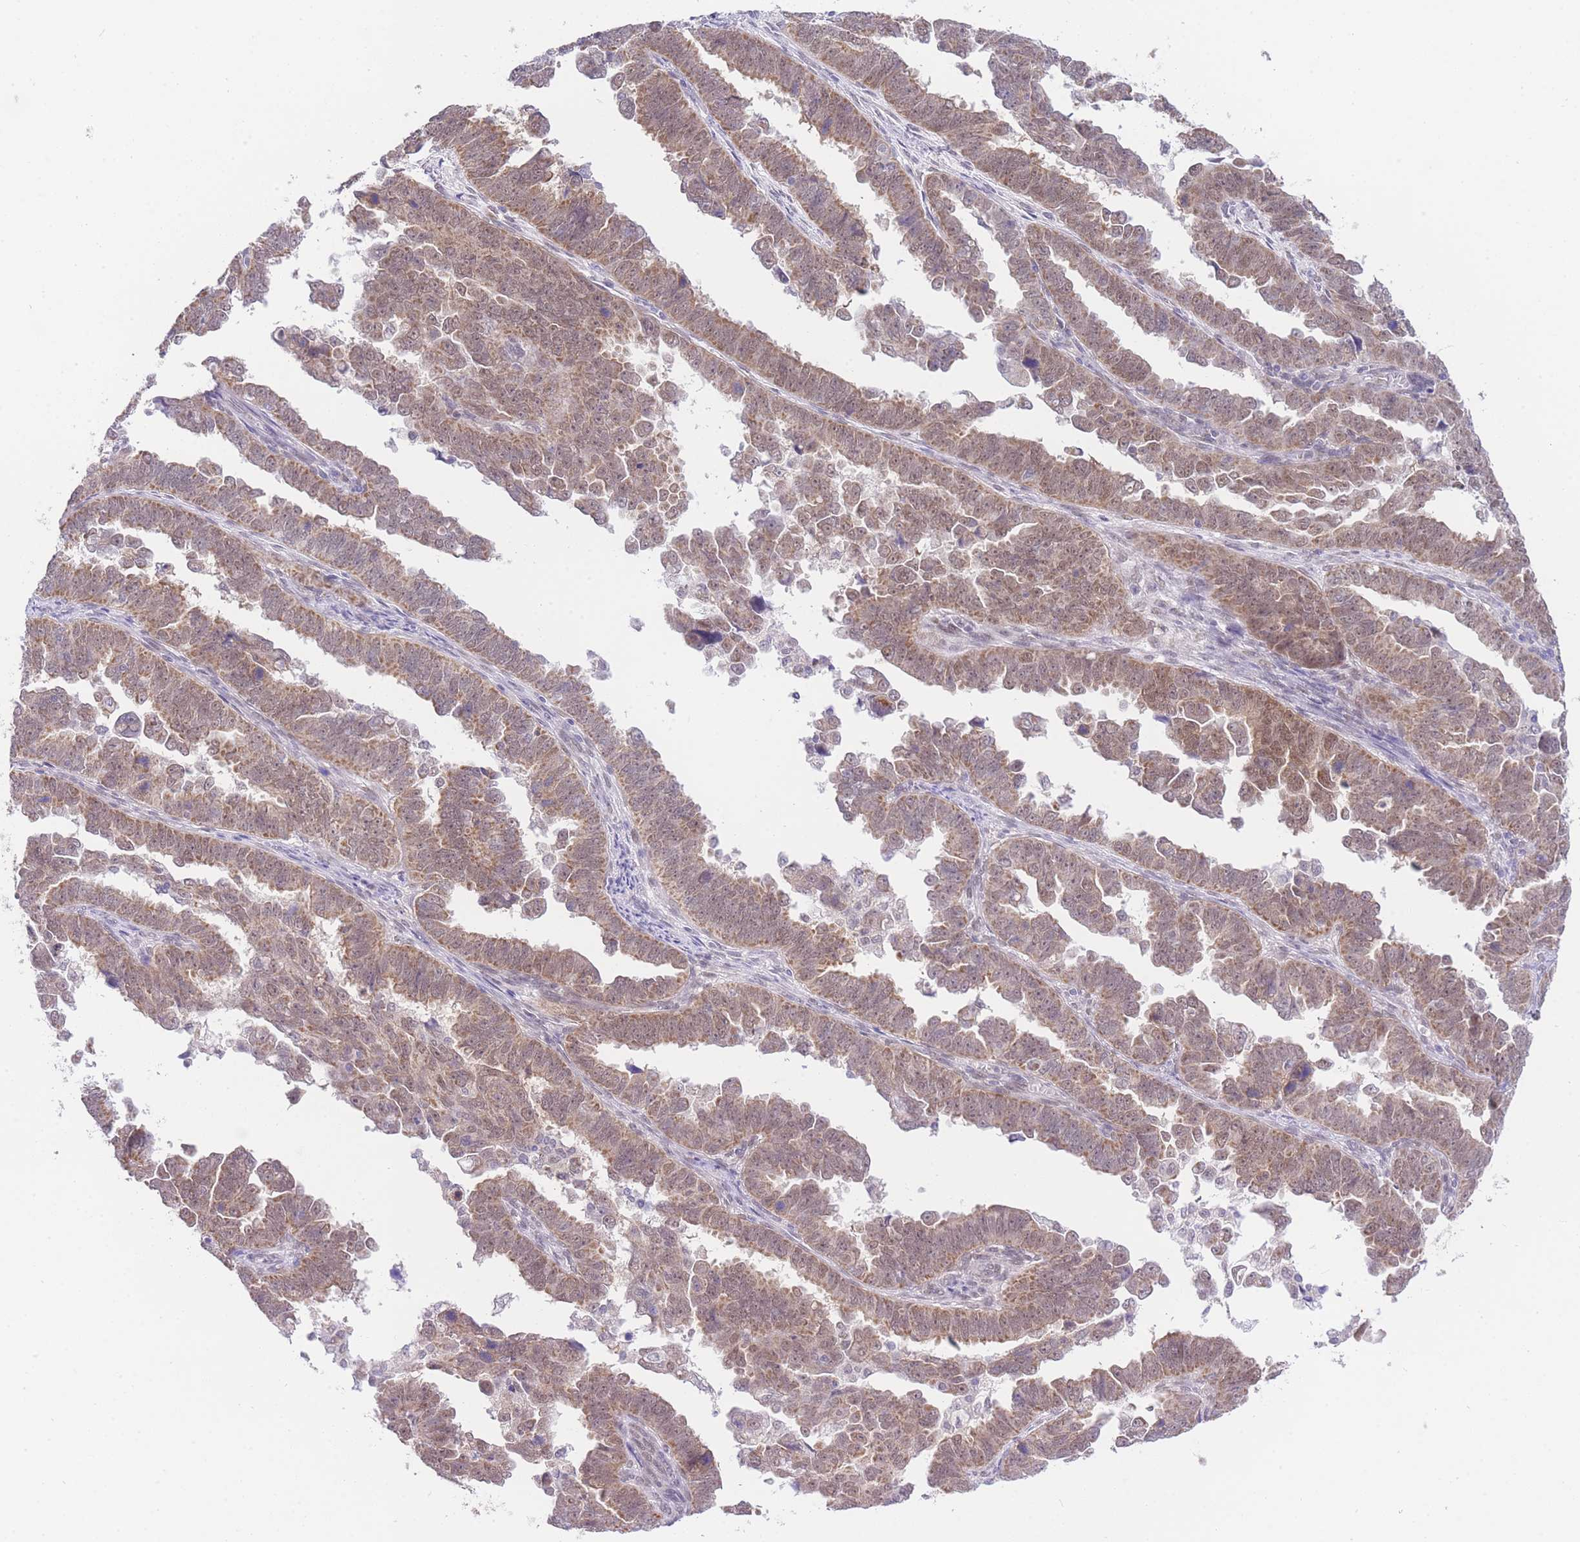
{"staining": {"intensity": "moderate", "quantity": ">75%", "location": "cytoplasmic/membranous,nuclear"}, "tissue": "endometrial cancer", "cell_type": "Tumor cells", "image_type": "cancer", "snomed": [{"axis": "morphology", "description": "Adenocarcinoma, NOS"}, {"axis": "topography", "description": "Endometrium"}], "caption": "Endometrial cancer (adenocarcinoma) stained for a protein shows moderate cytoplasmic/membranous and nuclear positivity in tumor cells.", "gene": "UBXN7", "patient": {"sex": "female", "age": 75}}